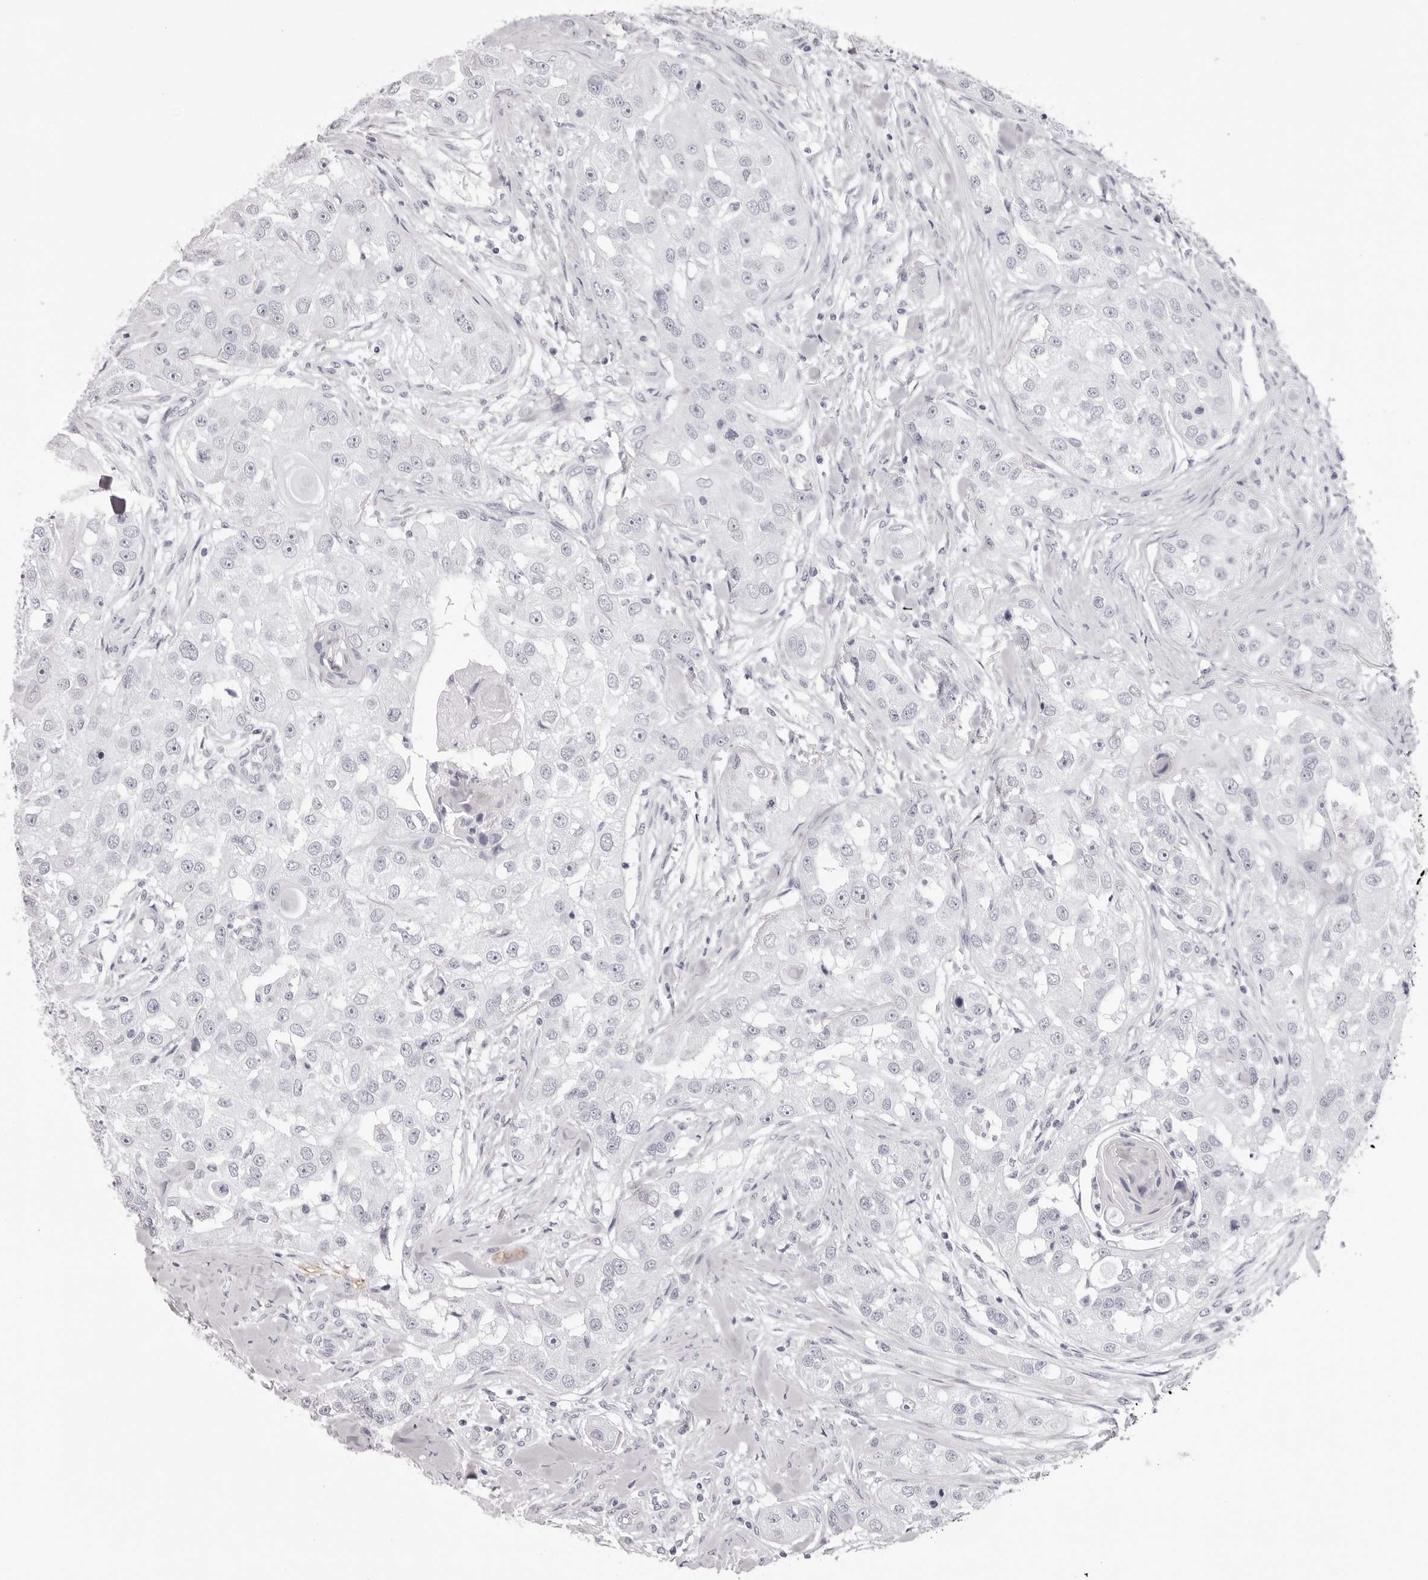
{"staining": {"intensity": "negative", "quantity": "none", "location": "none"}, "tissue": "head and neck cancer", "cell_type": "Tumor cells", "image_type": "cancer", "snomed": [{"axis": "morphology", "description": "Normal tissue, NOS"}, {"axis": "morphology", "description": "Squamous cell carcinoma, NOS"}, {"axis": "topography", "description": "Skeletal muscle"}, {"axis": "topography", "description": "Head-Neck"}], "caption": "A photomicrograph of human head and neck squamous cell carcinoma is negative for staining in tumor cells.", "gene": "SPTA1", "patient": {"sex": "male", "age": 51}}